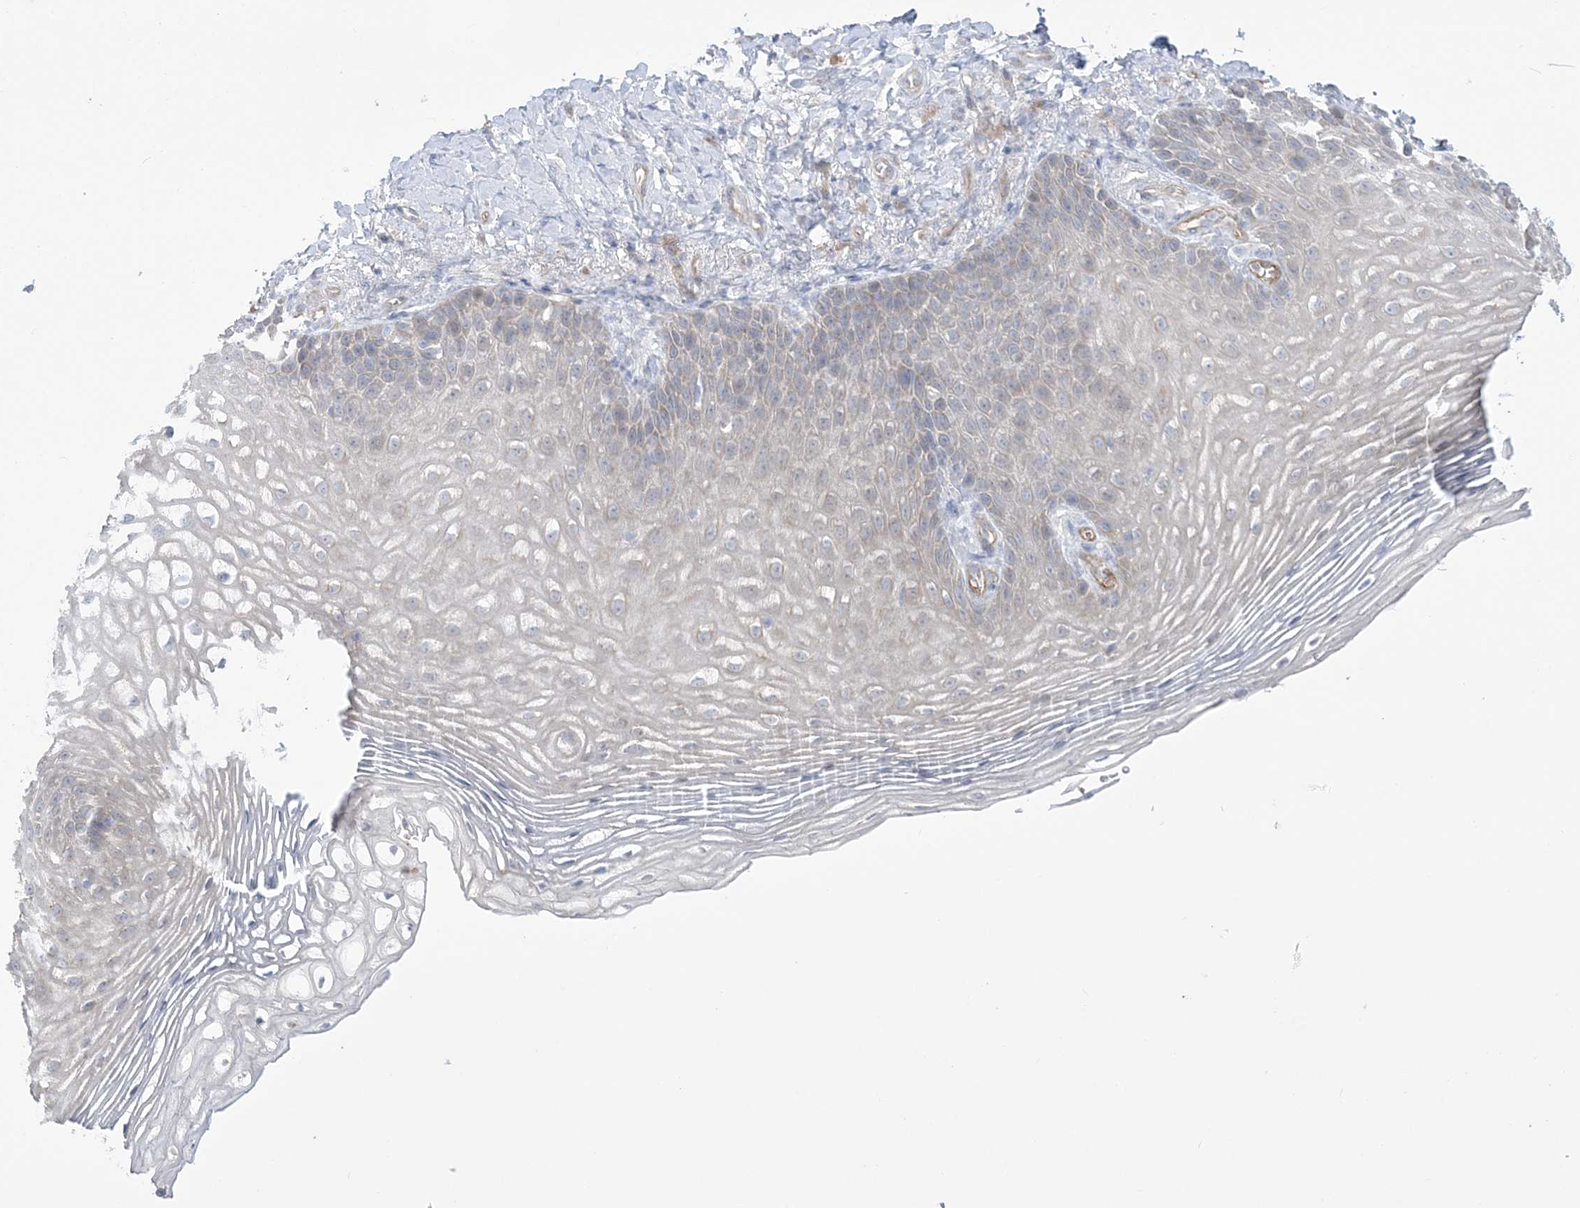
{"staining": {"intensity": "negative", "quantity": "none", "location": "none"}, "tissue": "vagina", "cell_type": "Squamous epithelial cells", "image_type": "normal", "snomed": [{"axis": "morphology", "description": "Normal tissue, NOS"}, {"axis": "topography", "description": "Vagina"}], "caption": "Micrograph shows no protein positivity in squamous epithelial cells of normal vagina.", "gene": "FARSB", "patient": {"sex": "female", "age": 60}}